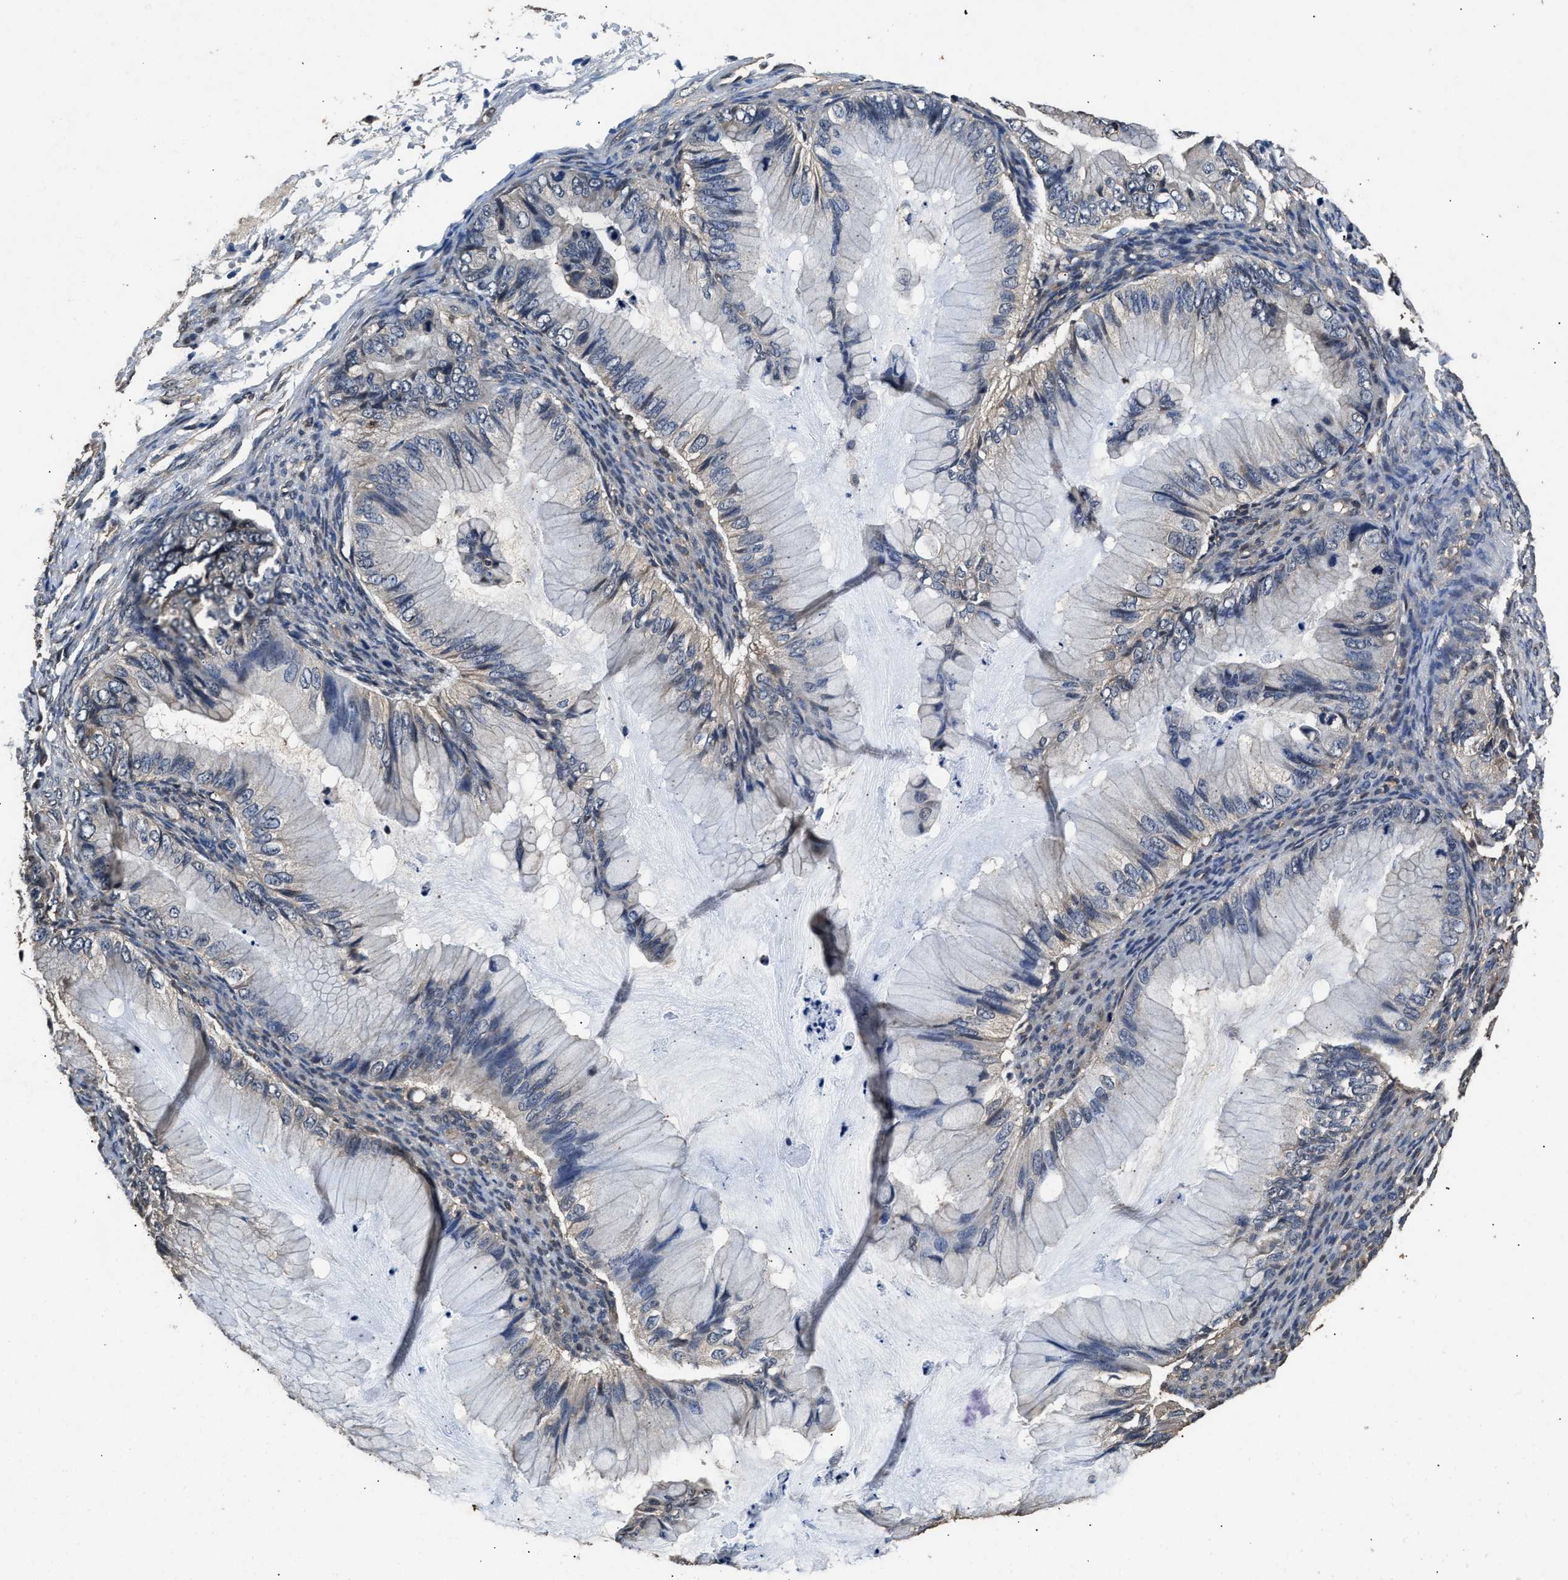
{"staining": {"intensity": "negative", "quantity": "none", "location": "none"}, "tissue": "ovarian cancer", "cell_type": "Tumor cells", "image_type": "cancer", "snomed": [{"axis": "morphology", "description": "Cystadenocarcinoma, mucinous, NOS"}, {"axis": "topography", "description": "Ovary"}], "caption": "DAB immunohistochemical staining of ovarian mucinous cystadenocarcinoma exhibits no significant expression in tumor cells.", "gene": "YWHAE", "patient": {"sex": "female", "age": 36}}